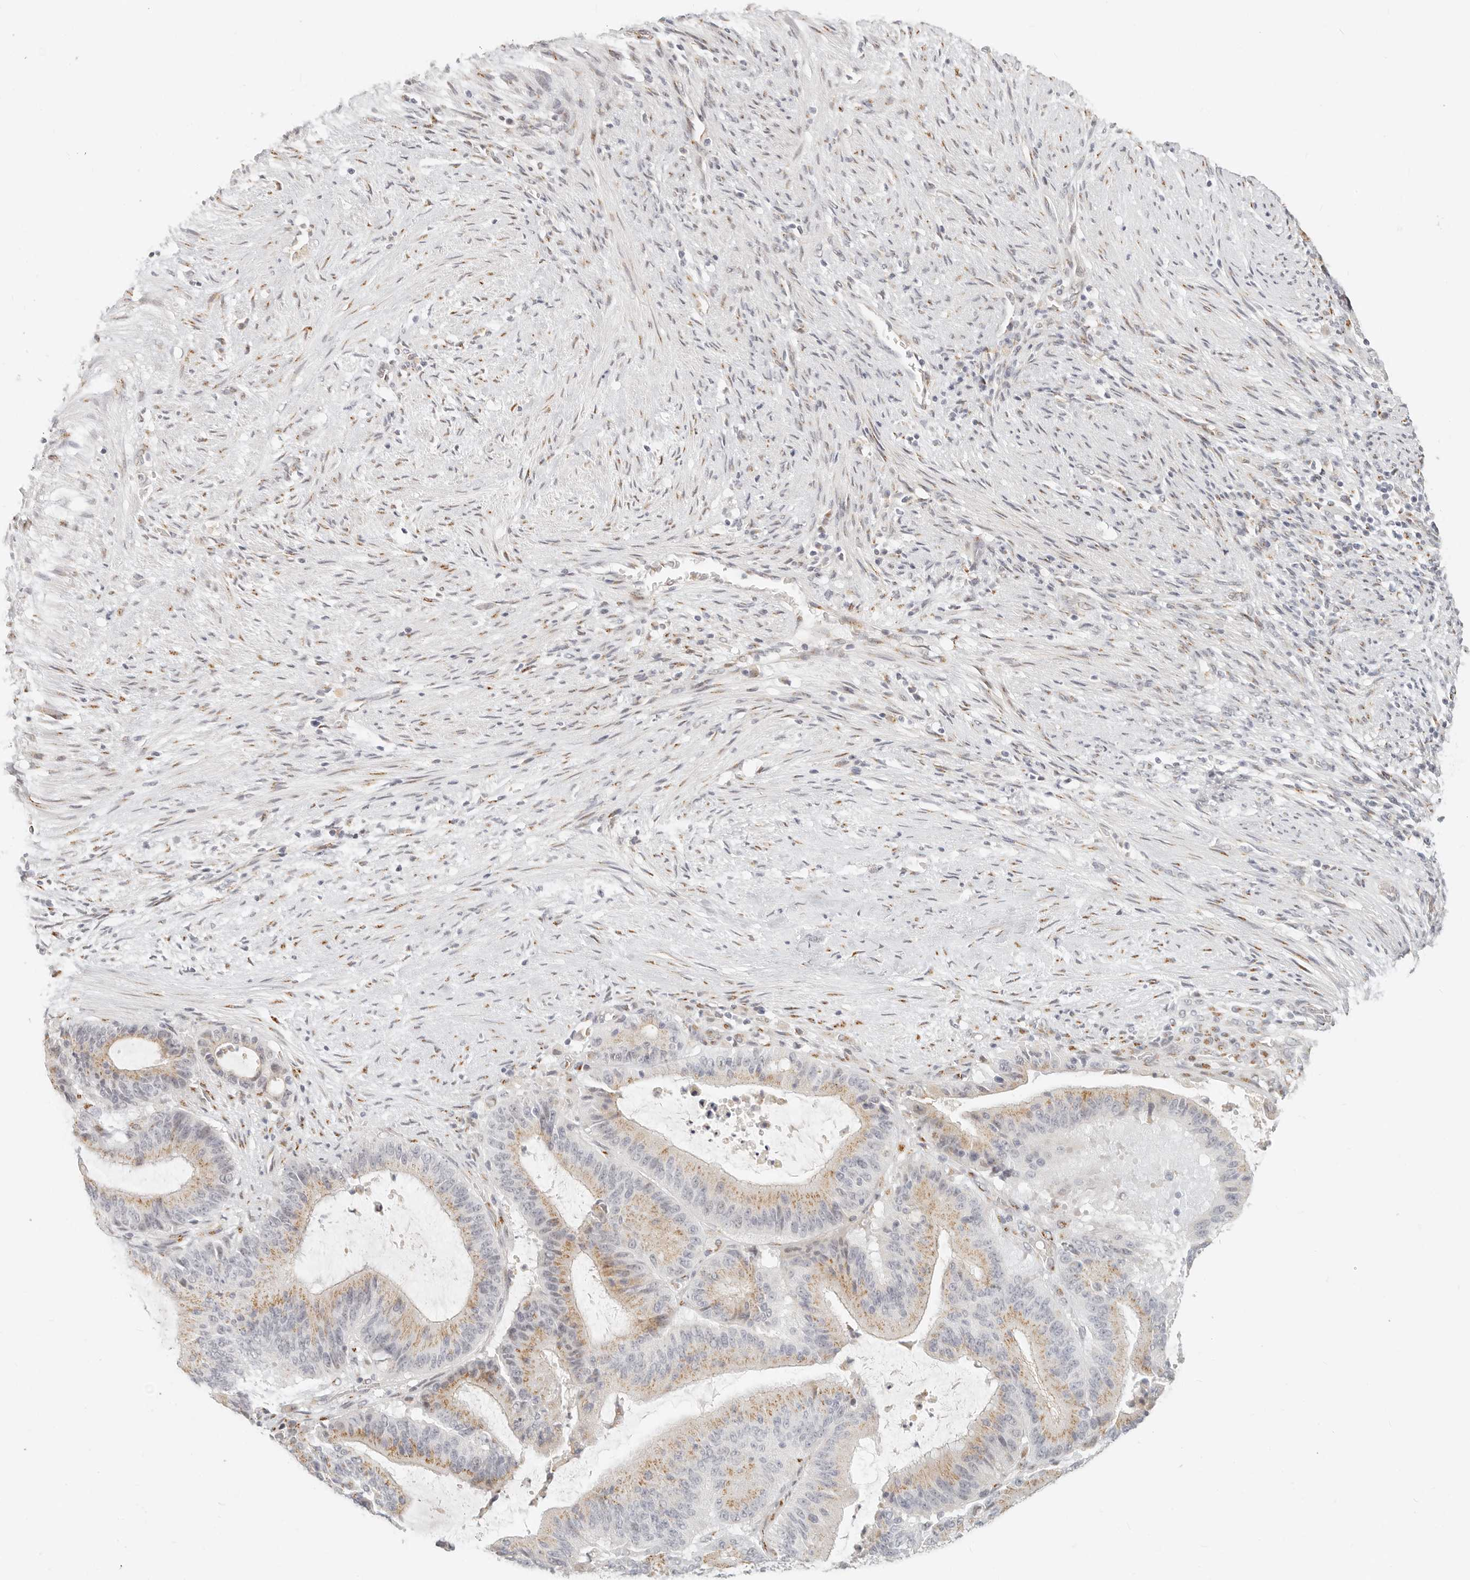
{"staining": {"intensity": "moderate", "quantity": ">75%", "location": "cytoplasmic/membranous"}, "tissue": "liver cancer", "cell_type": "Tumor cells", "image_type": "cancer", "snomed": [{"axis": "morphology", "description": "Normal tissue, NOS"}, {"axis": "morphology", "description": "Cholangiocarcinoma"}, {"axis": "topography", "description": "Liver"}, {"axis": "topography", "description": "Peripheral nerve tissue"}], "caption": "Immunohistochemistry (DAB) staining of human cholangiocarcinoma (liver) exhibits moderate cytoplasmic/membranous protein staining in approximately >75% of tumor cells. (Stains: DAB (3,3'-diaminobenzidine) in brown, nuclei in blue, Microscopy: brightfield microscopy at high magnification).", "gene": "FAM20B", "patient": {"sex": "female", "age": 73}}